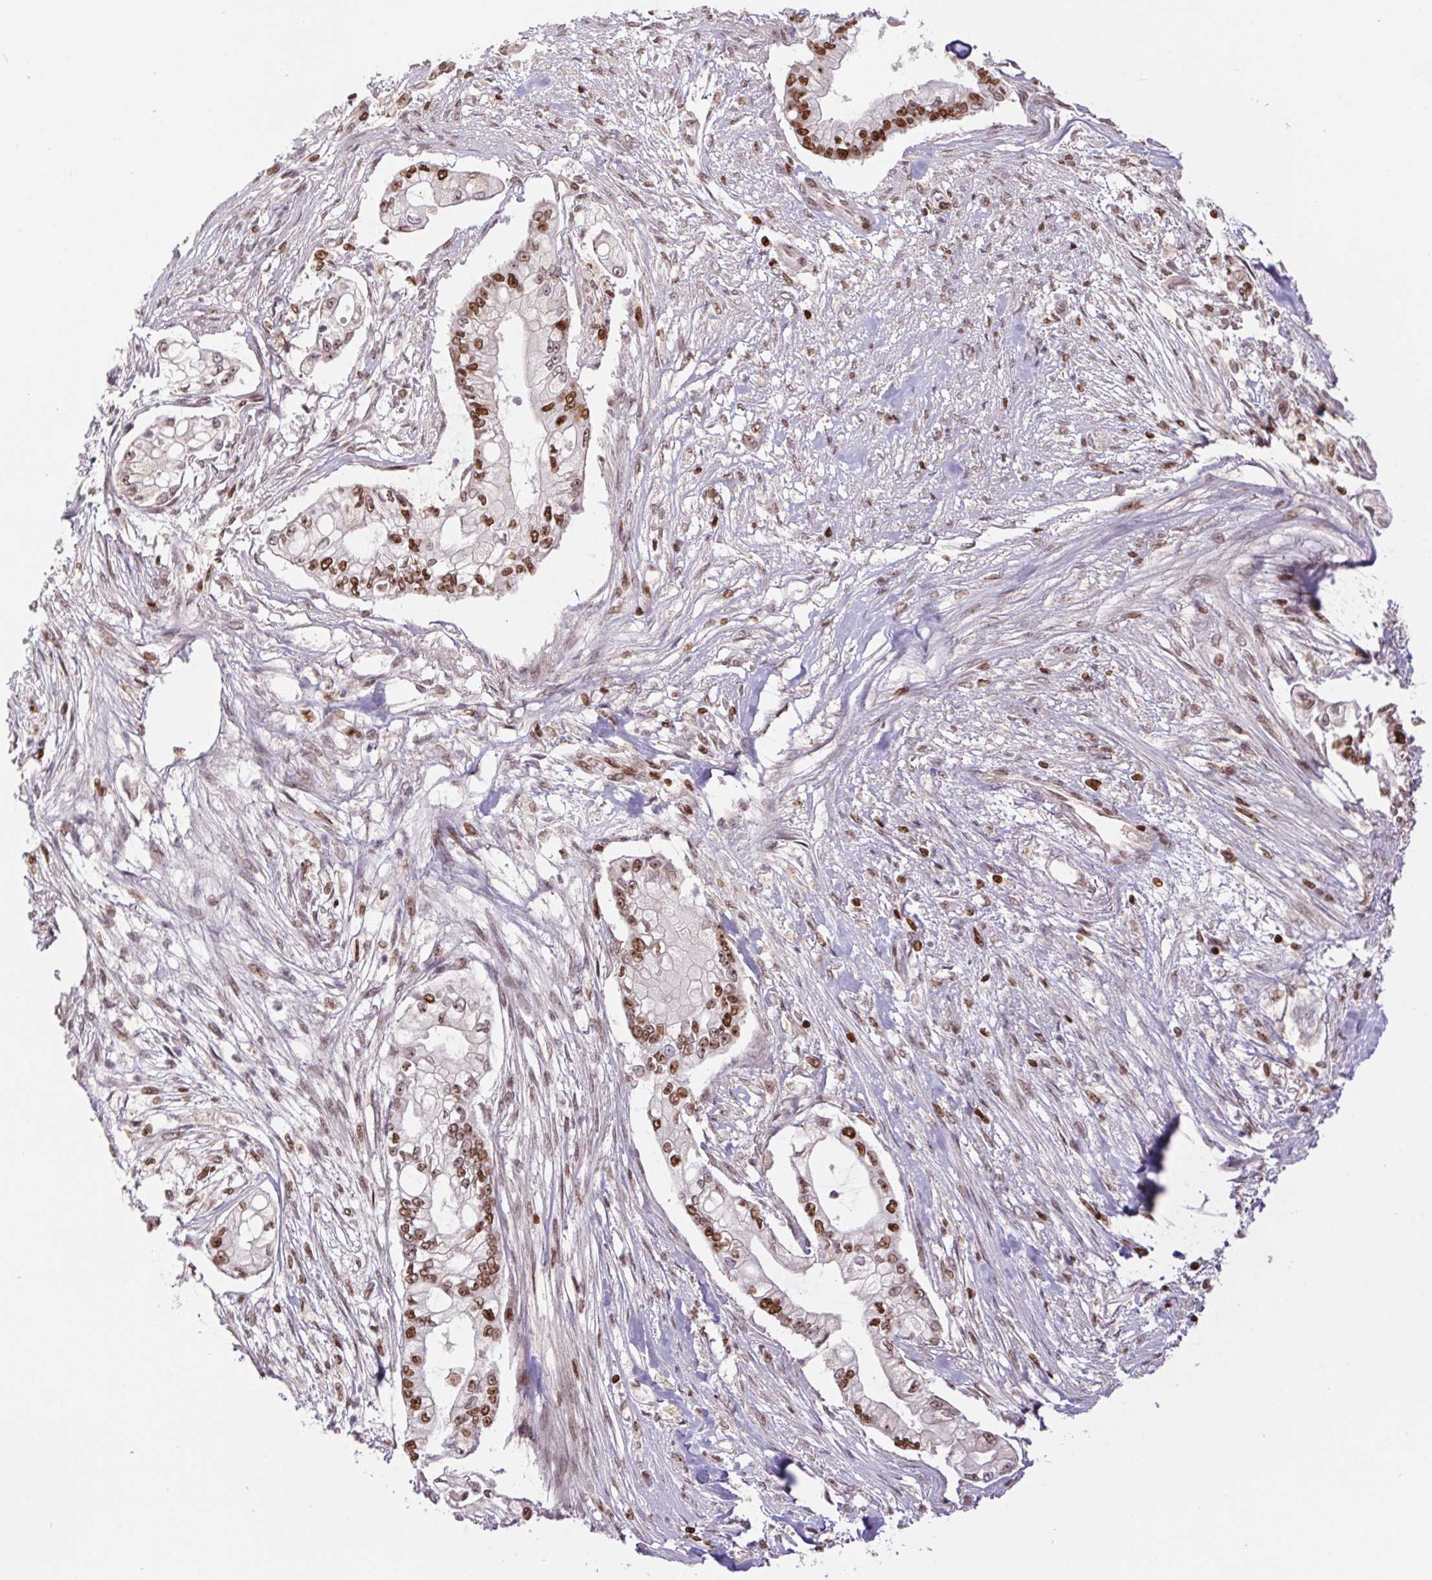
{"staining": {"intensity": "strong", "quantity": "25%-75%", "location": "nuclear"}, "tissue": "pancreatic cancer", "cell_type": "Tumor cells", "image_type": "cancer", "snomed": [{"axis": "morphology", "description": "Adenocarcinoma, NOS"}, {"axis": "topography", "description": "Pancreas"}], "caption": "Strong nuclear positivity for a protein is appreciated in about 25%-75% of tumor cells of adenocarcinoma (pancreatic) using IHC.", "gene": "POLD3", "patient": {"sex": "female", "age": 69}}